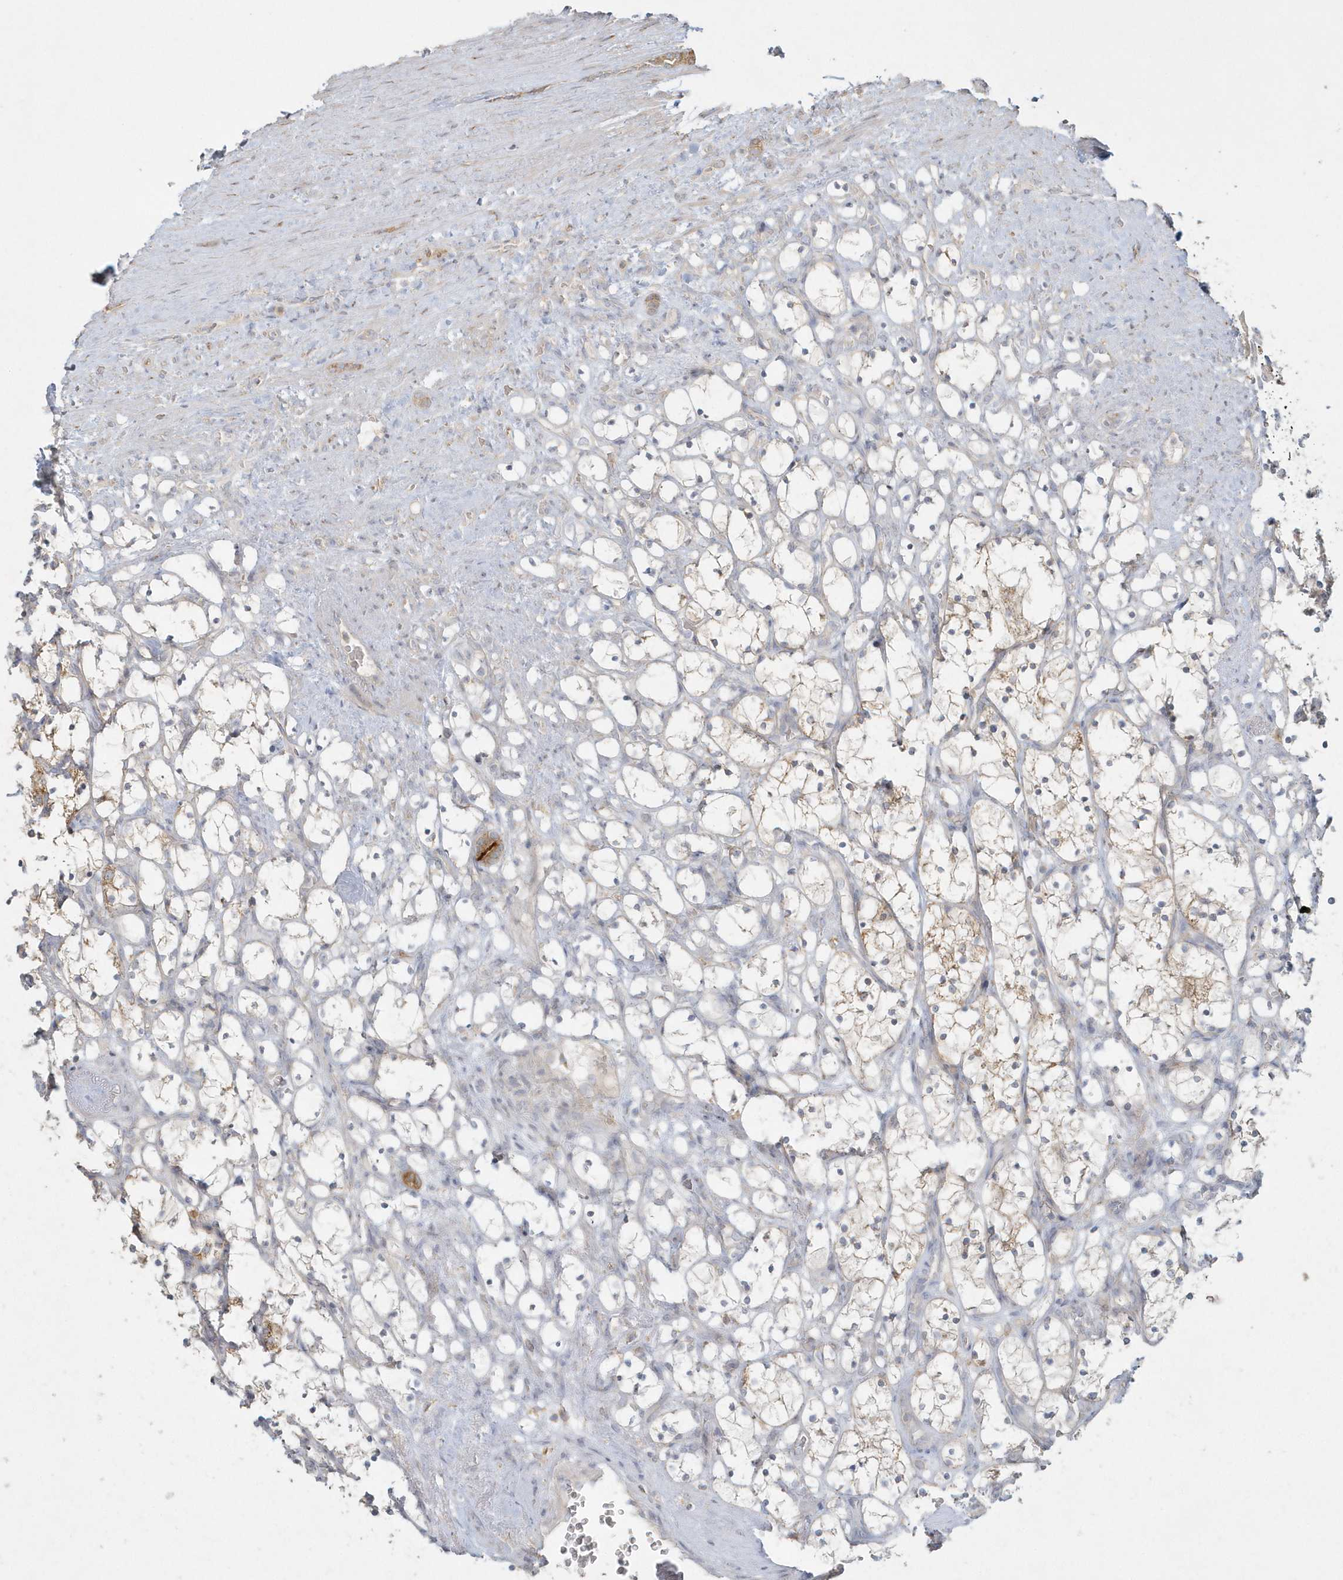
{"staining": {"intensity": "weak", "quantity": "<25%", "location": "cytoplasmic/membranous"}, "tissue": "renal cancer", "cell_type": "Tumor cells", "image_type": "cancer", "snomed": [{"axis": "morphology", "description": "Adenocarcinoma, NOS"}, {"axis": "topography", "description": "Kidney"}], "caption": "A high-resolution histopathology image shows IHC staining of renal cancer, which displays no significant expression in tumor cells.", "gene": "BLTP3A", "patient": {"sex": "female", "age": 69}}